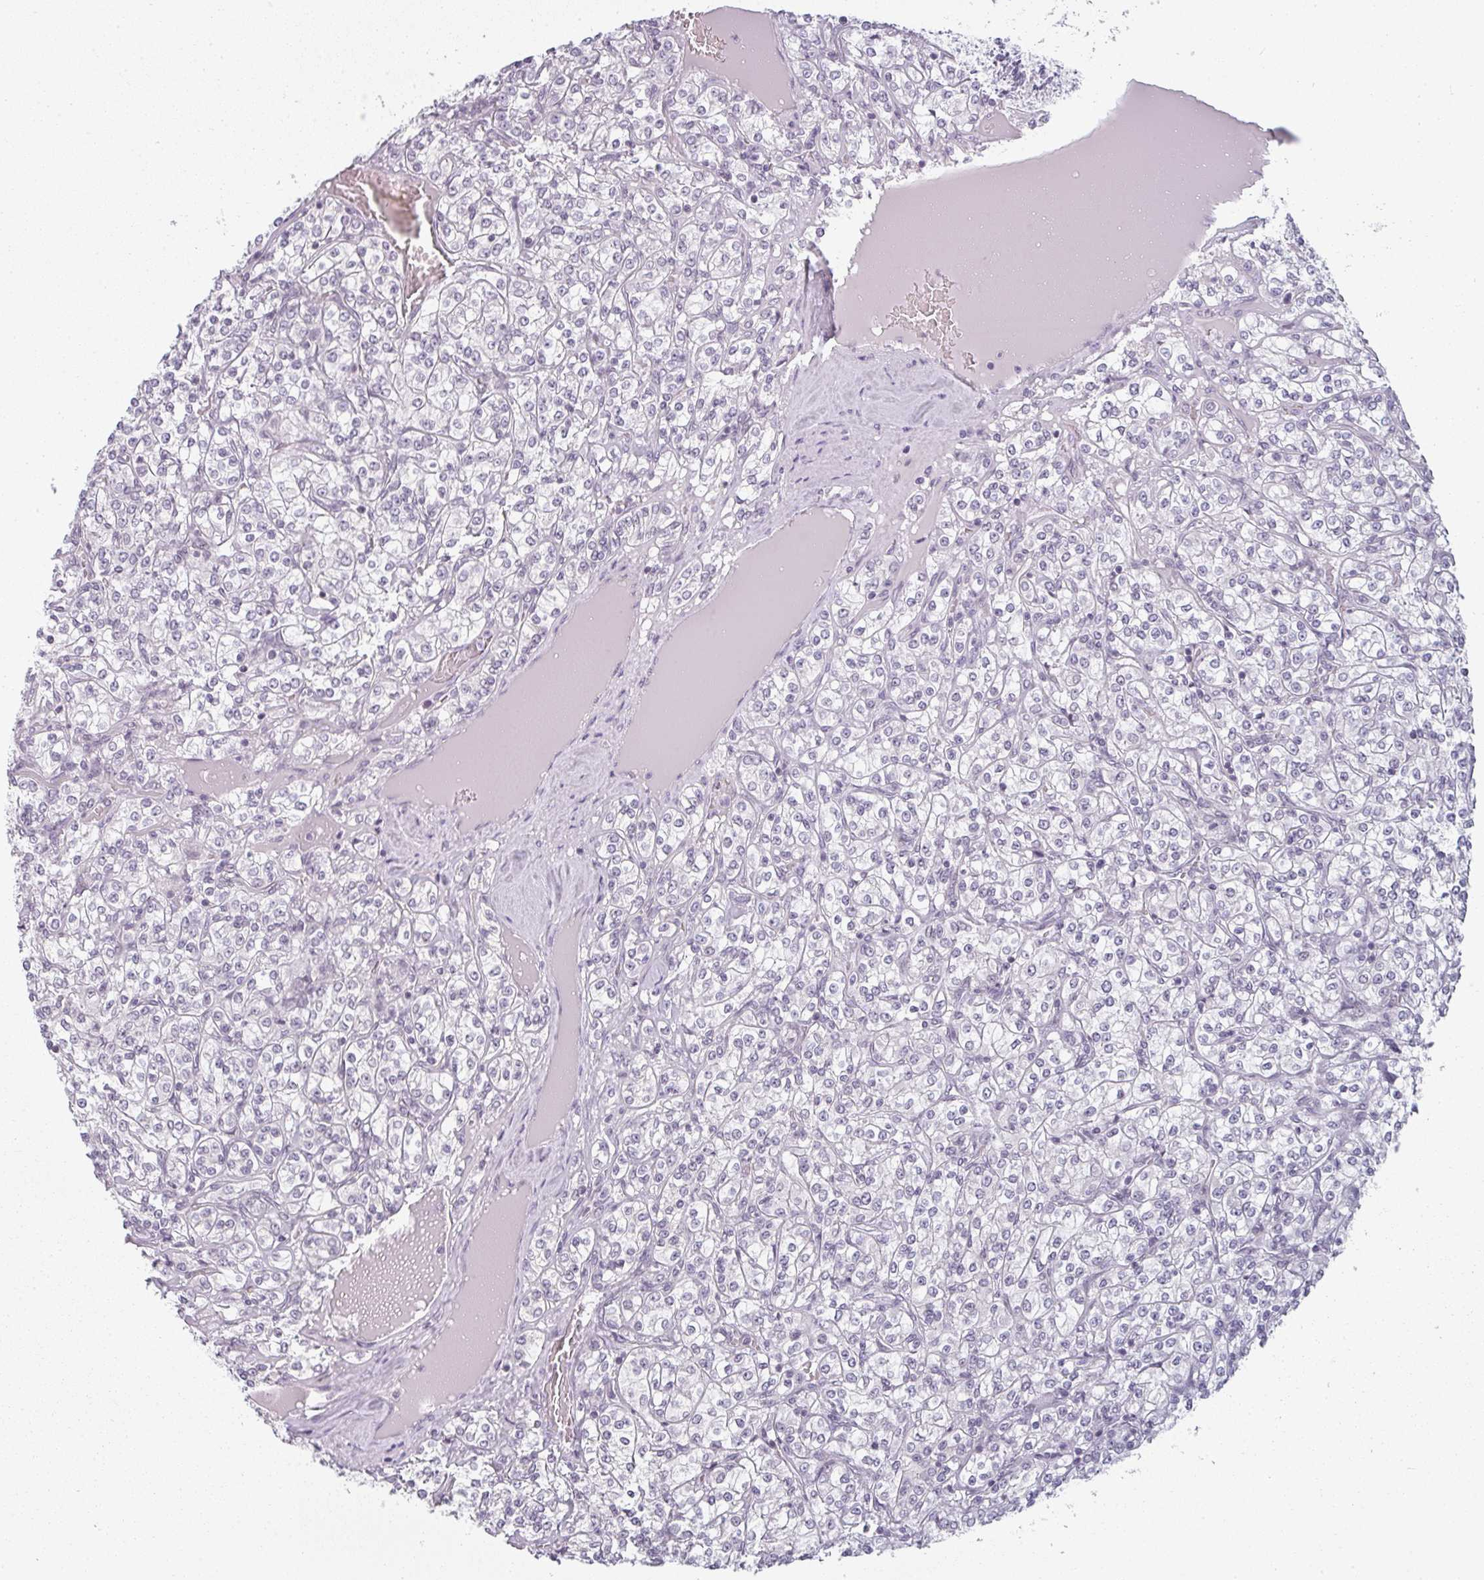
{"staining": {"intensity": "negative", "quantity": "none", "location": "none"}, "tissue": "renal cancer", "cell_type": "Tumor cells", "image_type": "cancer", "snomed": [{"axis": "morphology", "description": "Adenocarcinoma, NOS"}, {"axis": "topography", "description": "Kidney"}], "caption": "An image of human renal cancer (adenocarcinoma) is negative for staining in tumor cells.", "gene": "RBBP6", "patient": {"sex": "male", "age": 77}}